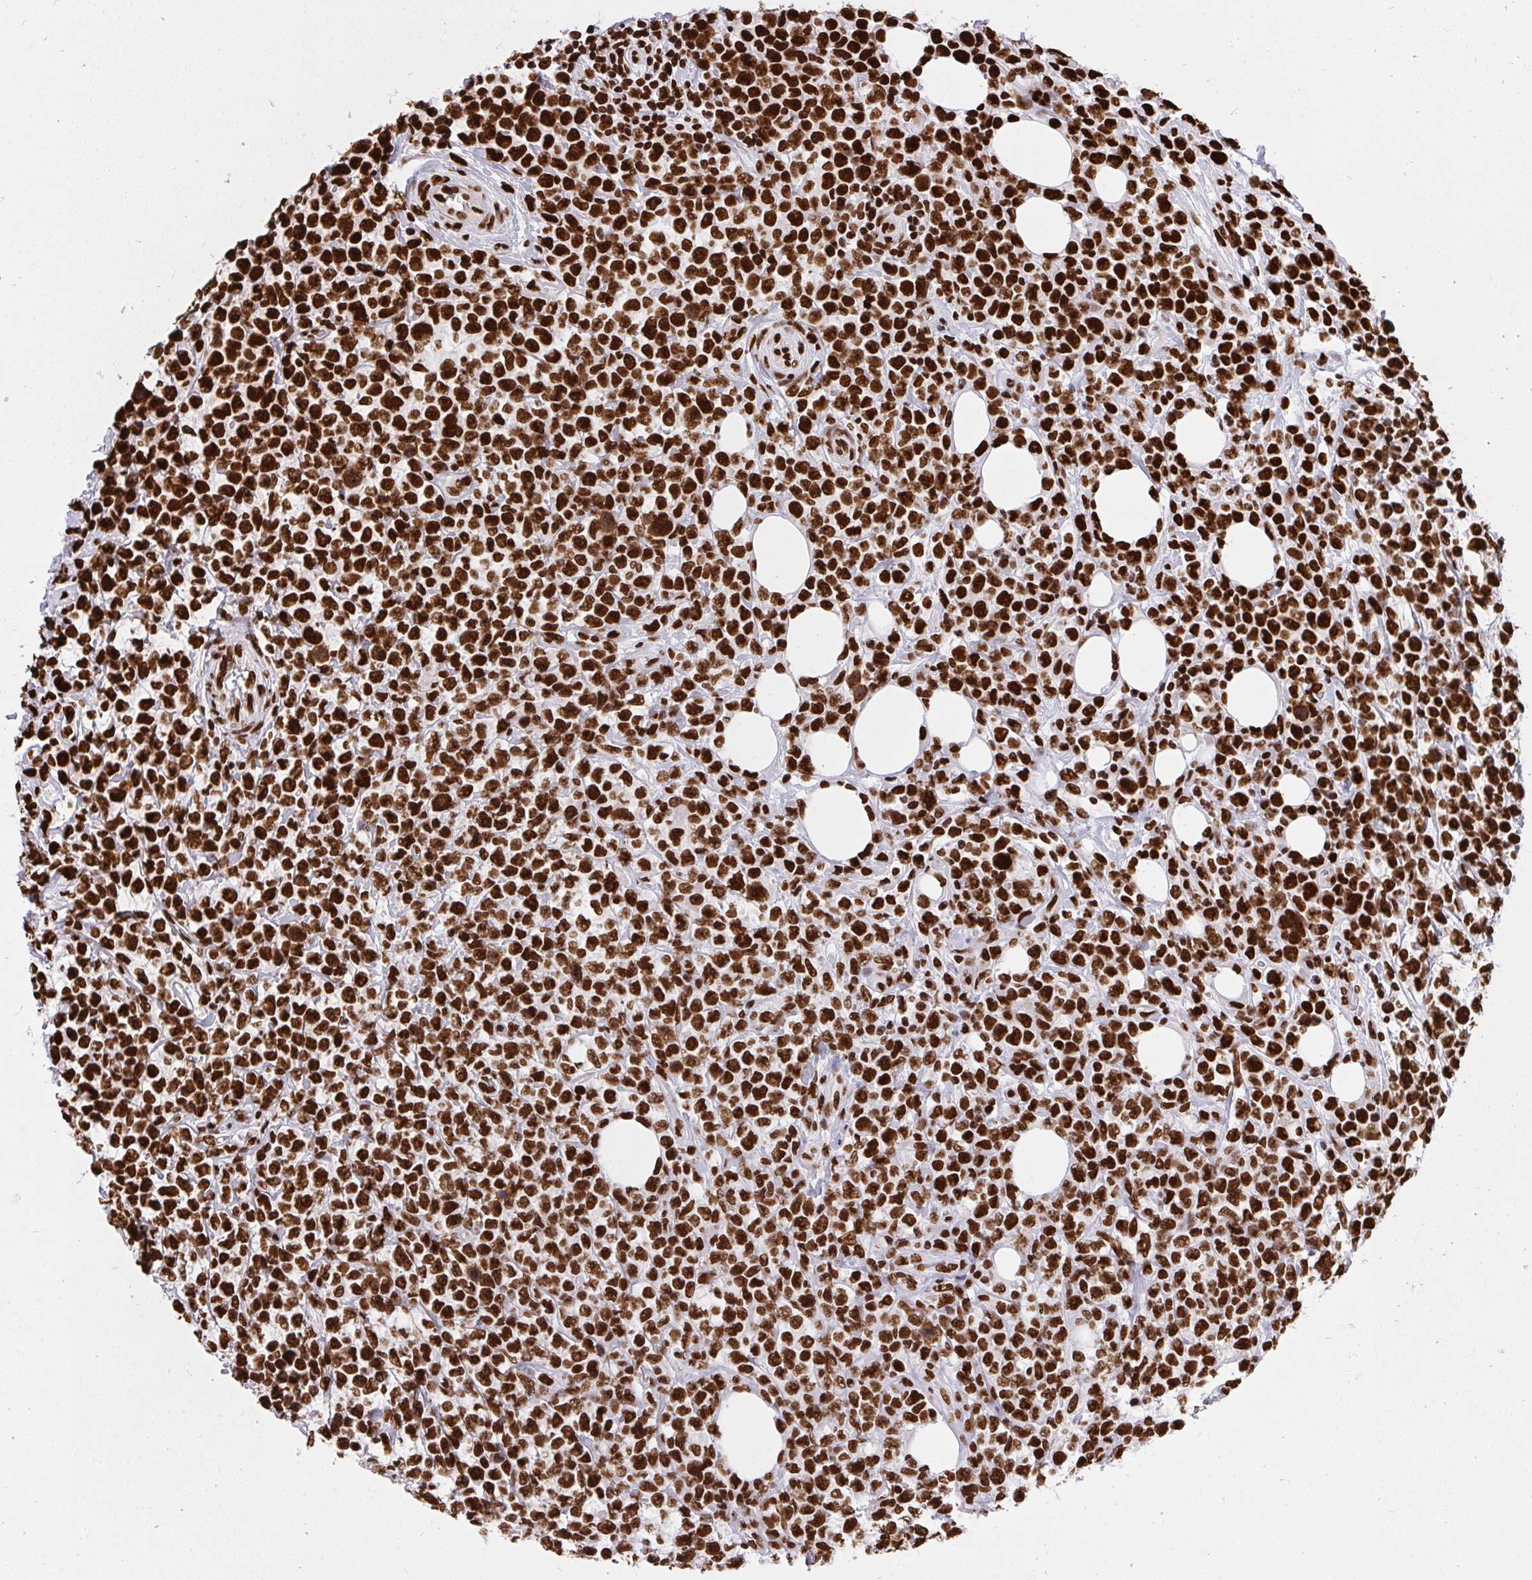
{"staining": {"intensity": "strong", "quantity": ">75%", "location": "nuclear"}, "tissue": "lymphoma", "cell_type": "Tumor cells", "image_type": "cancer", "snomed": [{"axis": "morphology", "description": "Malignant lymphoma, non-Hodgkin's type, High grade"}, {"axis": "topography", "description": "Soft tissue"}], "caption": "Immunohistochemistry of human high-grade malignant lymphoma, non-Hodgkin's type demonstrates high levels of strong nuclear positivity in about >75% of tumor cells.", "gene": "HNRNPL", "patient": {"sex": "female", "age": 56}}